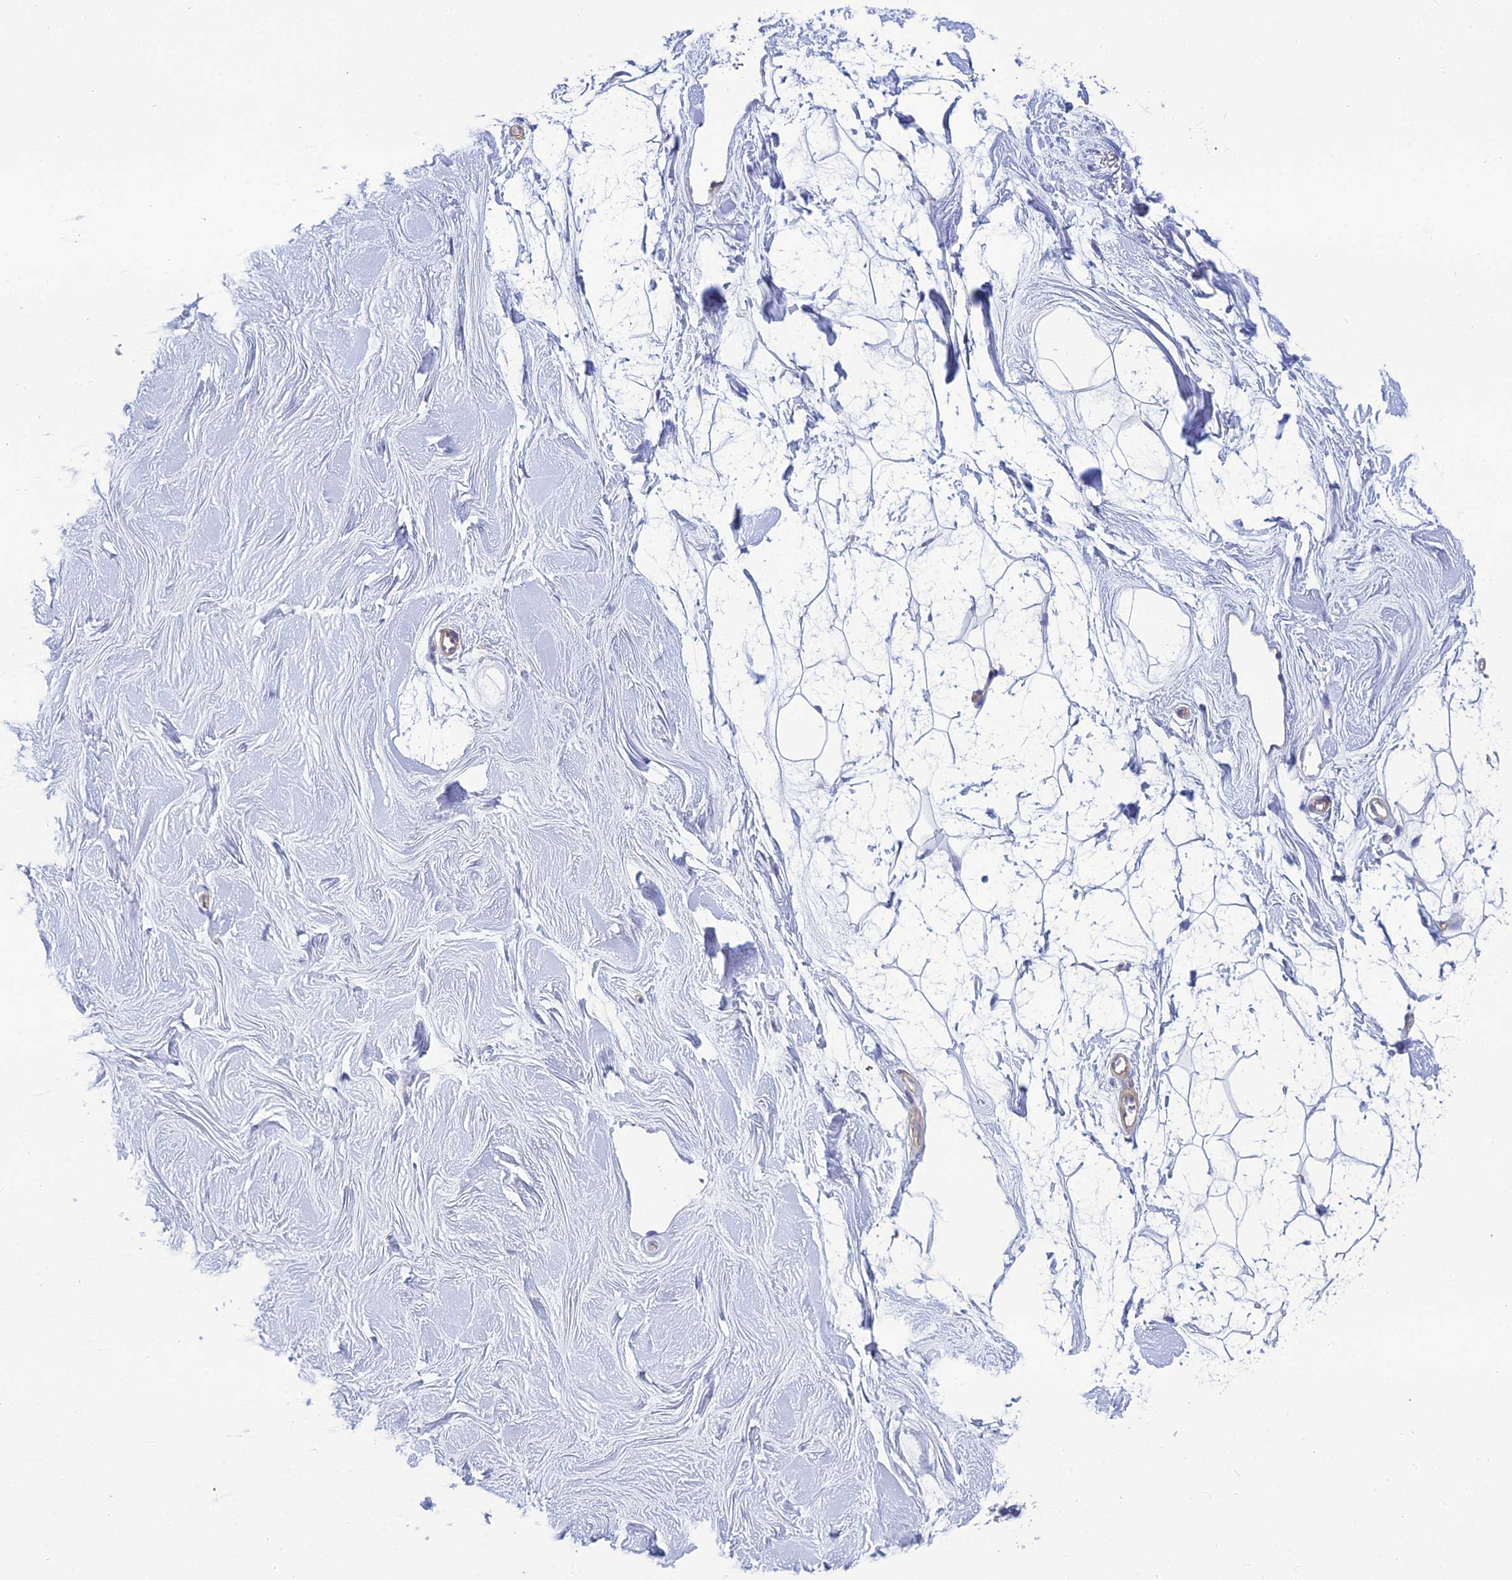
{"staining": {"intensity": "negative", "quantity": "none", "location": "none"}, "tissue": "breast", "cell_type": "Adipocytes", "image_type": "normal", "snomed": [{"axis": "morphology", "description": "Normal tissue, NOS"}, {"axis": "topography", "description": "Breast"}], "caption": "A high-resolution photomicrograph shows immunohistochemistry (IHC) staining of unremarkable breast, which demonstrates no significant staining in adipocytes.", "gene": "LZTS2", "patient": {"sex": "female", "age": 26}}